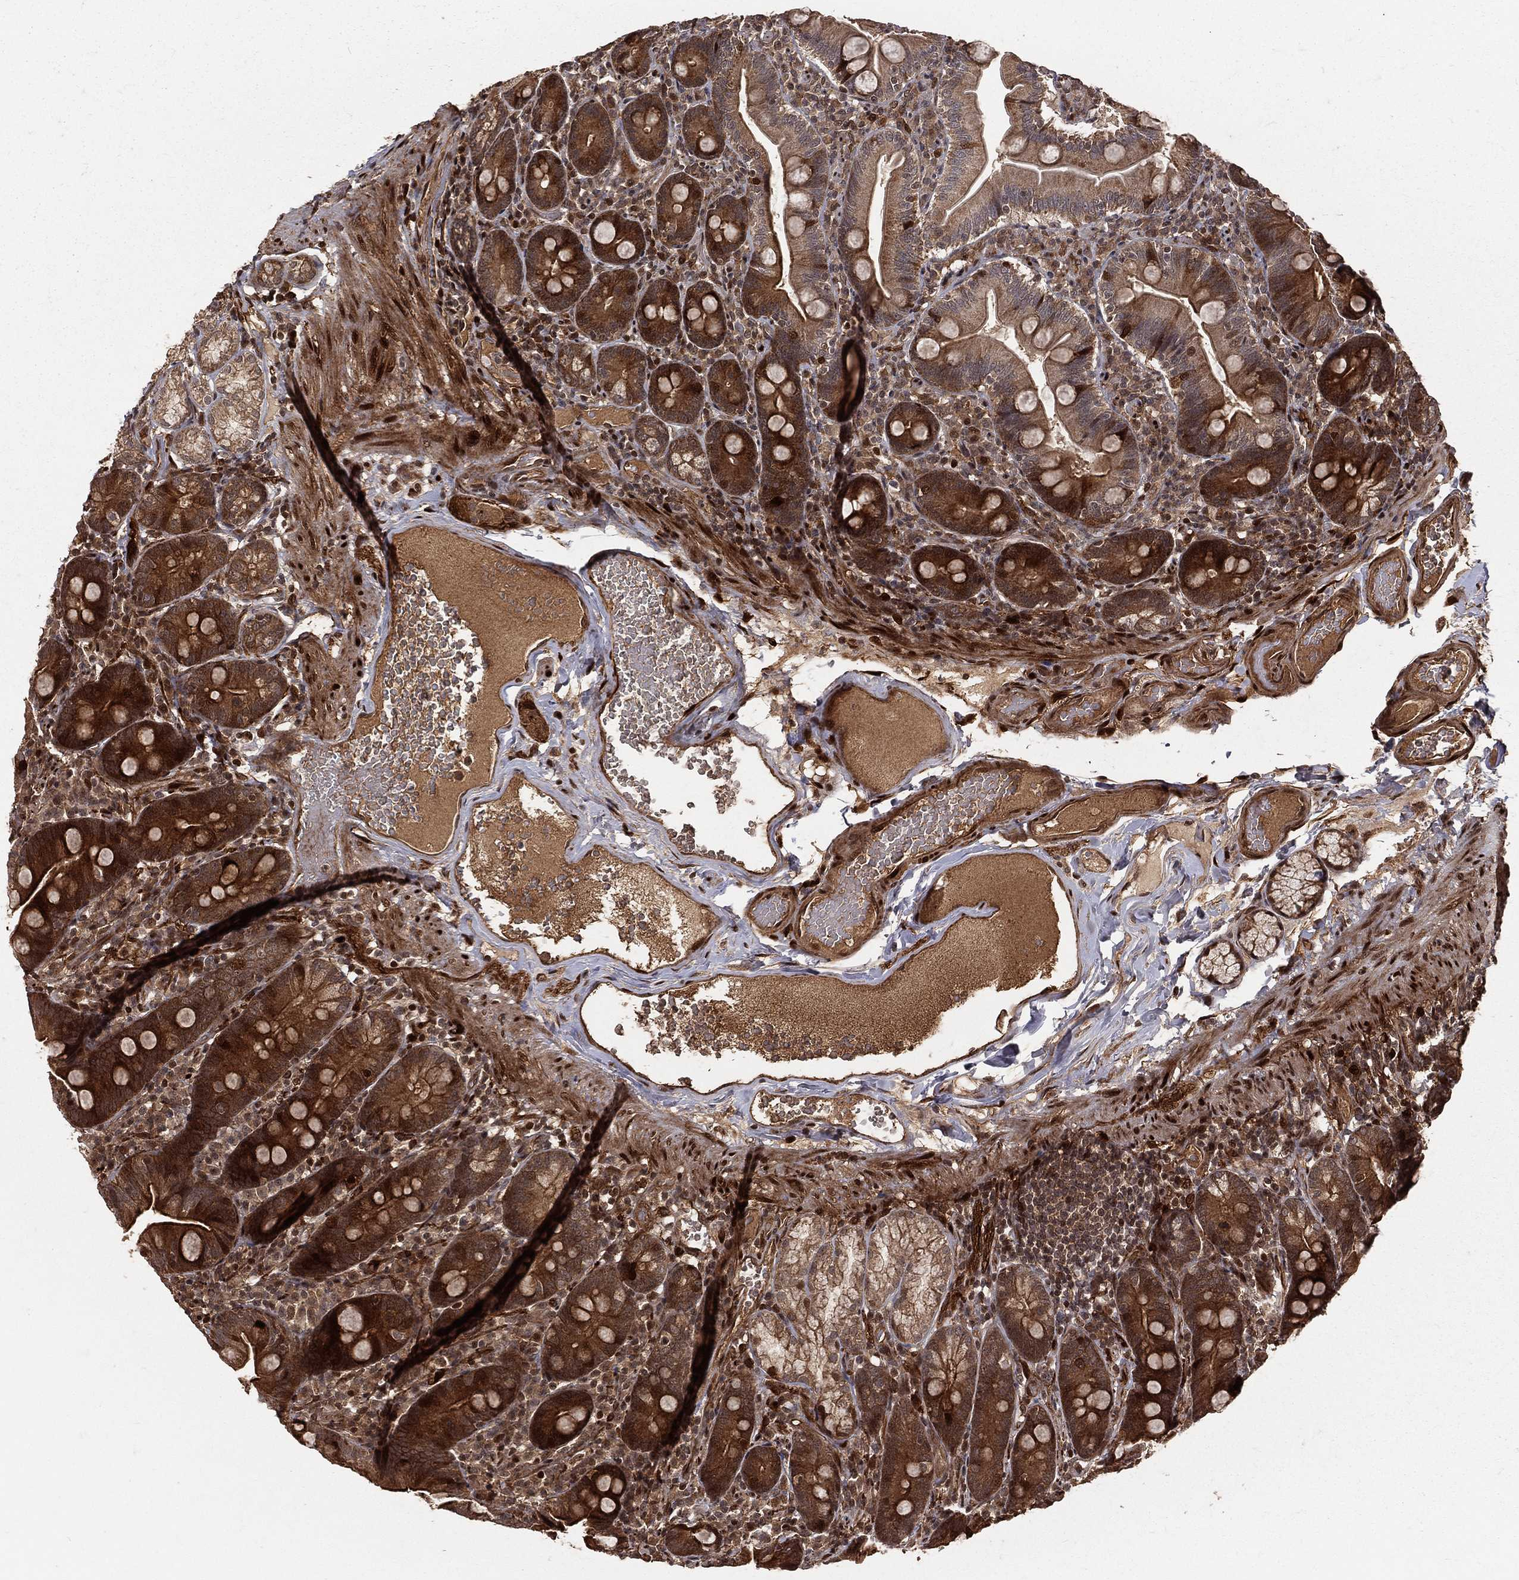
{"staining": {"intensity": "strong", "quantity": "25%-75%", "location": "cytoplasmic/membranous"}, "tissue": "duodenum", "cell_type": "Glandular cells", "image_type": "normal", "snomed": [{"axis": "morphology", "description": "Normal tissue, NOS"}, {"axis": "topography", "description": "Duodenum"}], "caption": "Immunohistochemical staining of normal human duodenum displays strong cytoplasmic/membranous protein positivity in about 25%-75% of glandular cells. (DAB IHC with brightfield microscopy, high magnification).", "gene": "MAPK1", "patient": {"sex": "female", "age": 67}}